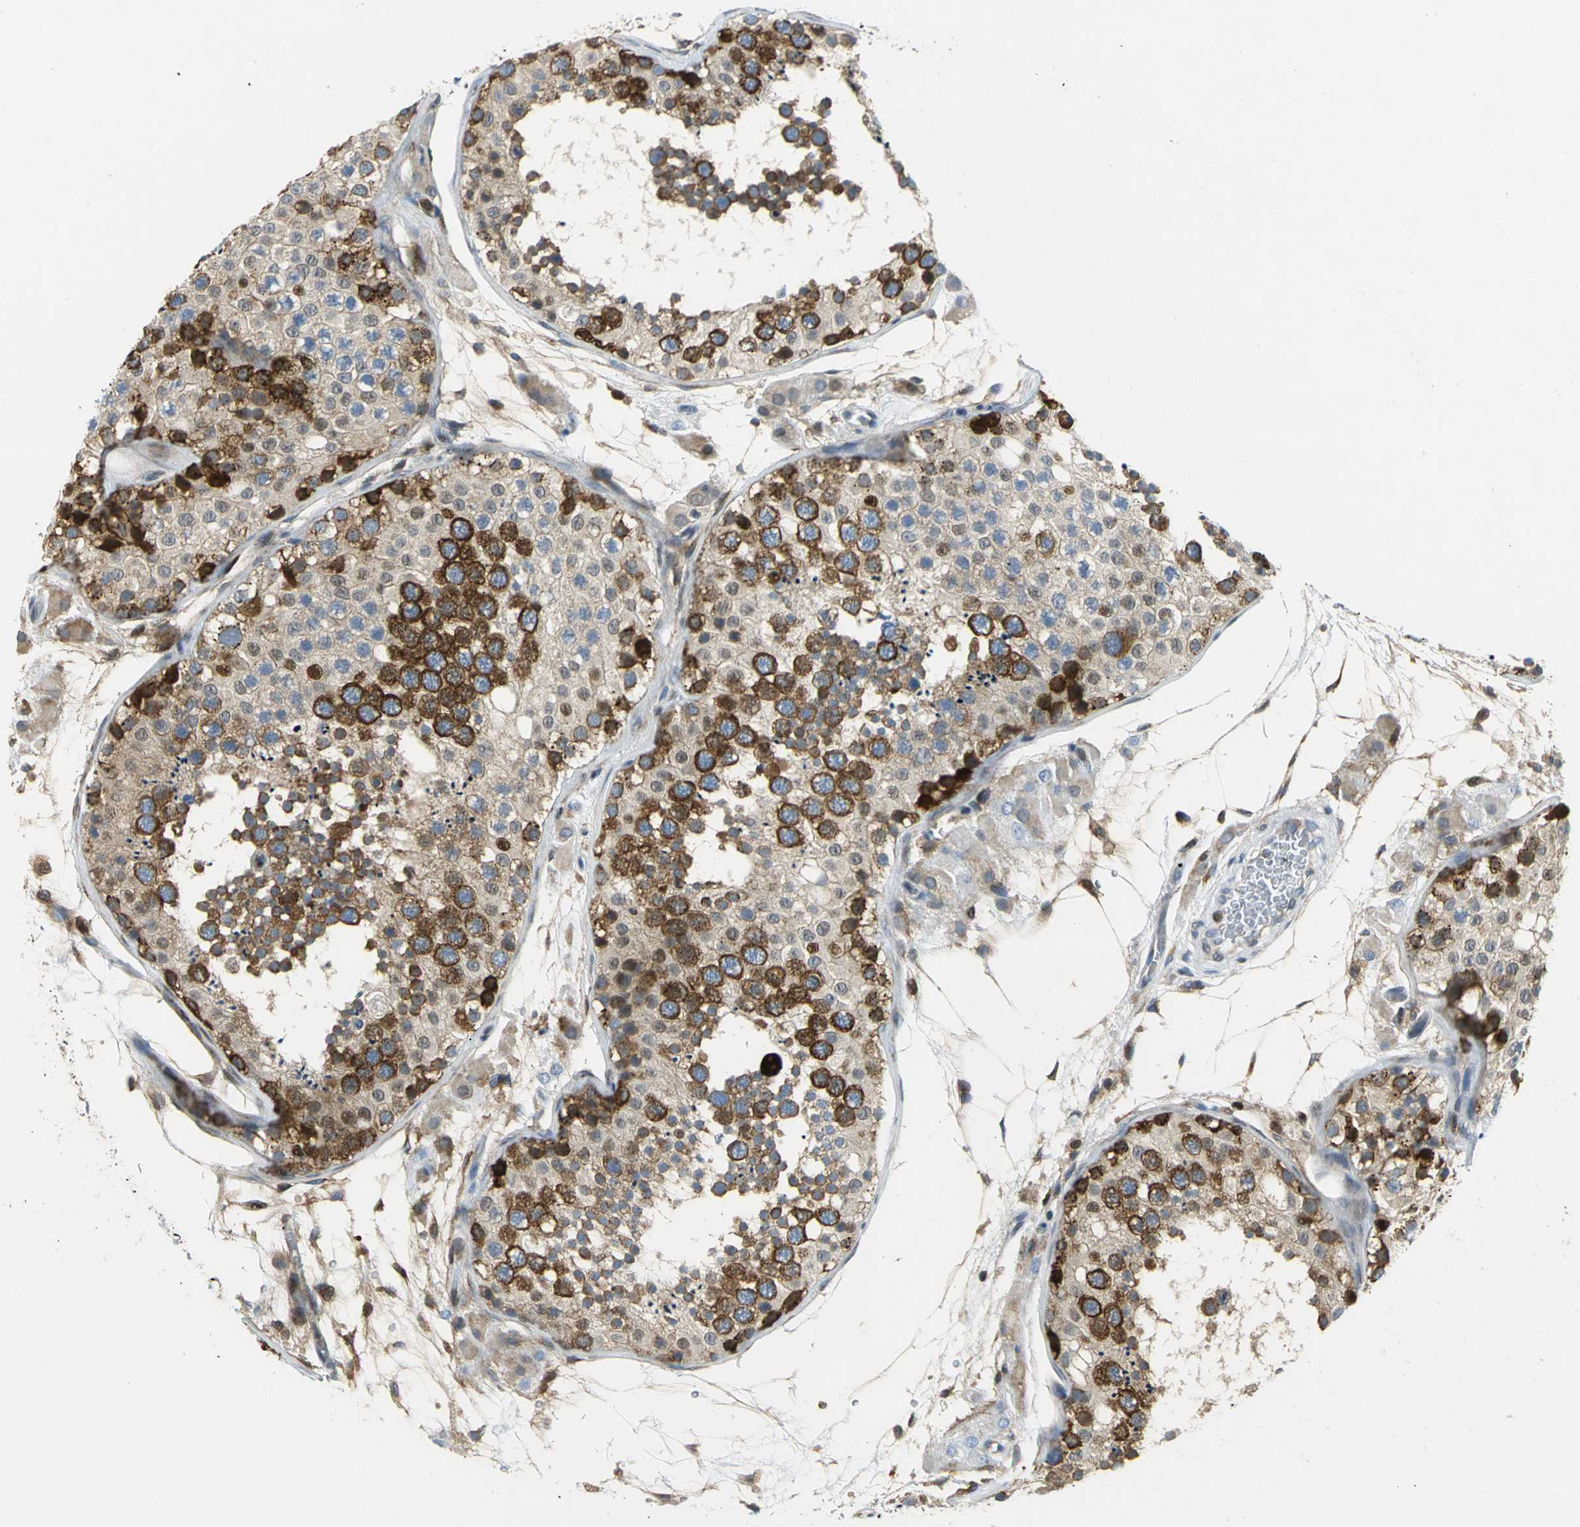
{"staining": {"intensity": "strong", "quantity": "25%-75%", "location": "cytoplasmic/membranous"}, "tissue": "testis", "cell_type": "Cells in seminiferous ducts", "image_type": "normal", "snomed": [{"axis": "morphology", "description": "Normal tissue, NOS"}, {"axis": "topography", "description": "Testis"}], "caption": "High-power microscopy captured an immunohistochemistry (IHC) image of unremarkable testis, revealing strong cytoplasmic/membranous expression in approximately 25%-75% of cells in seminiferous ducts. The staining was performed using DAB, with brown indicating positive protein expression. Nuclei are stained blue with hematoxylin.", "gene": "YBX1", "patient": {"sex": "male", "age": 26}}